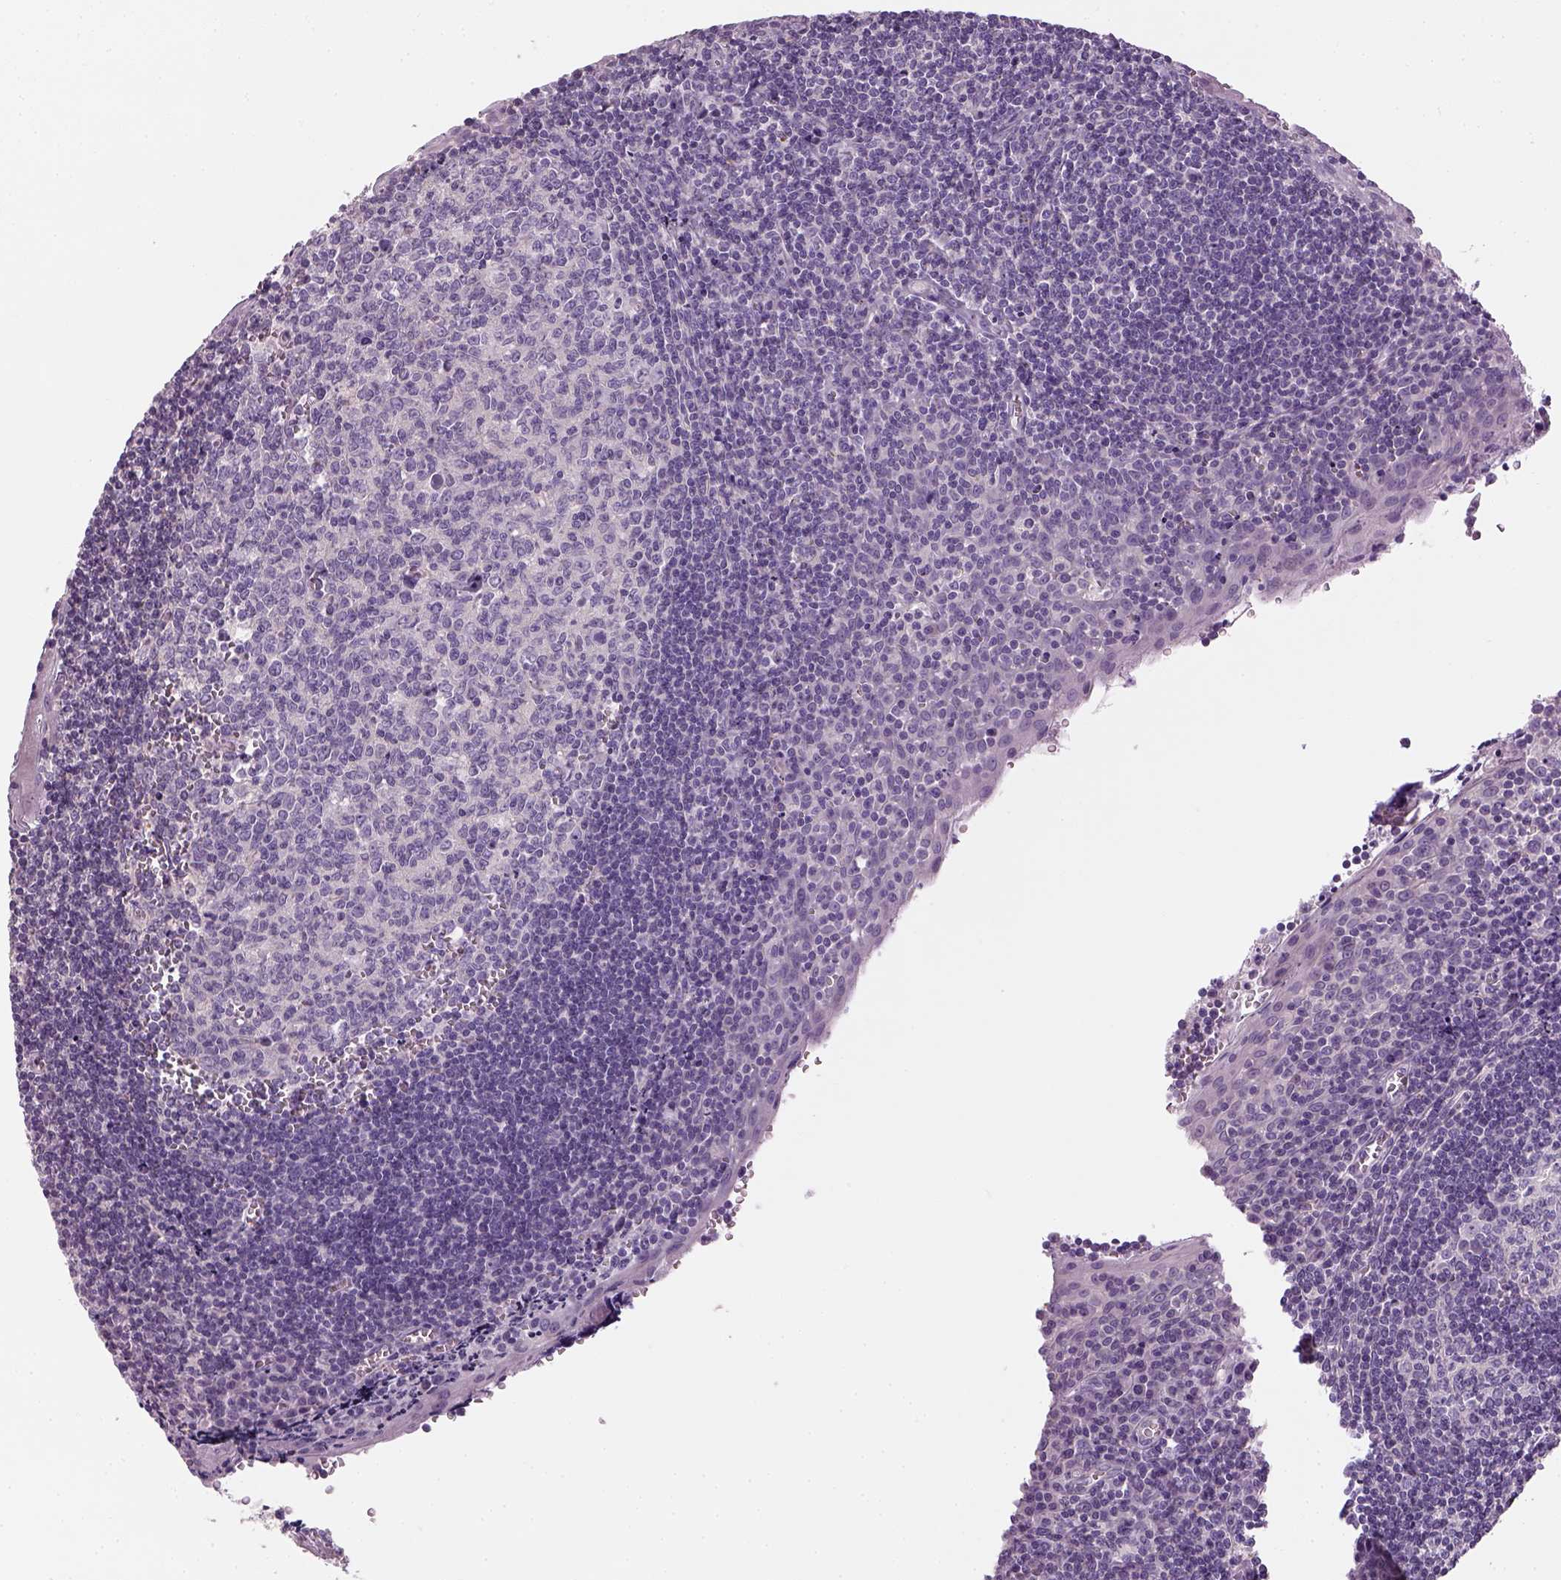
{"staining": {"intensity": "negative", "quantity": "none", "location": "none"}, "tissue": "tonsil", "cell_type": "Germinal center cells", "image_type": "normal", "snomed": [{"axis": "morphology", "description": "Normal tissue, NOS"}, {"axis": "morphology", "description": "Inflammation, NOS"}, {"axis": "topography", "description": "Tonsil"}], "caption": "The photomicrograph exhibits no staining of germinal center cells in normal tonsil. The staining was performed using DAB (3,3'-diaminobenzidine) to visualize the protein expression in brown, while the nuclei were stained in blue with hematoxylin (Magnification: 20x).", "gene": "ELOVL3", "patient": {"sex": "female", "age": 31}}